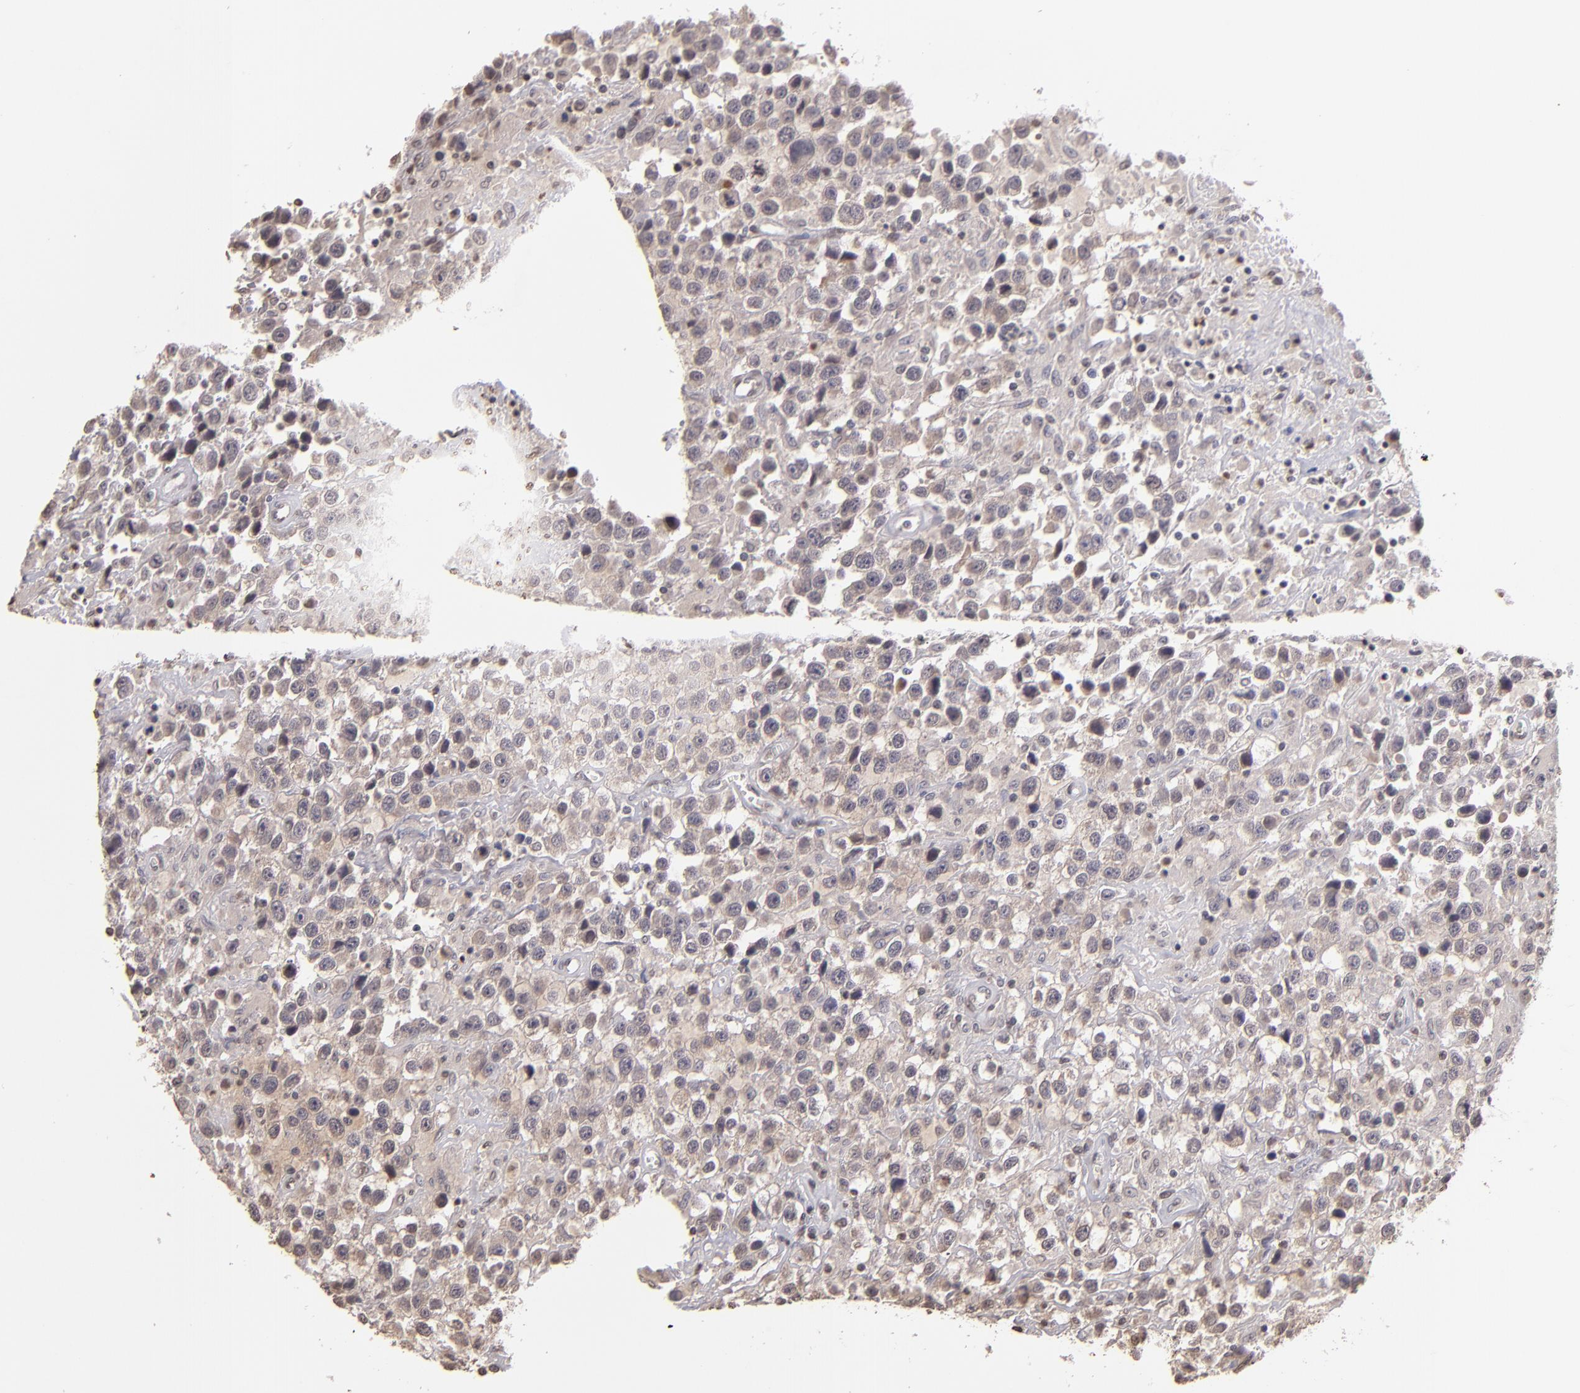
{"staining": {"intensity": "negative", "quantity": "none", "location": "none"}, "tissue": "testis cancer", "cell_type": "Tumor cells", "image_type": "cancer", "snomed": [{"axis": "morphology", "description": "Seminoma, NOS"}, {"axis": "topography", "description": "Testis"}], "caption": "Testis cancer was stained to show a protein in brown. There is no significant expression in tumor cells.", "gene": "LBX1", "patient": {"sex": "male", "age": 43}}